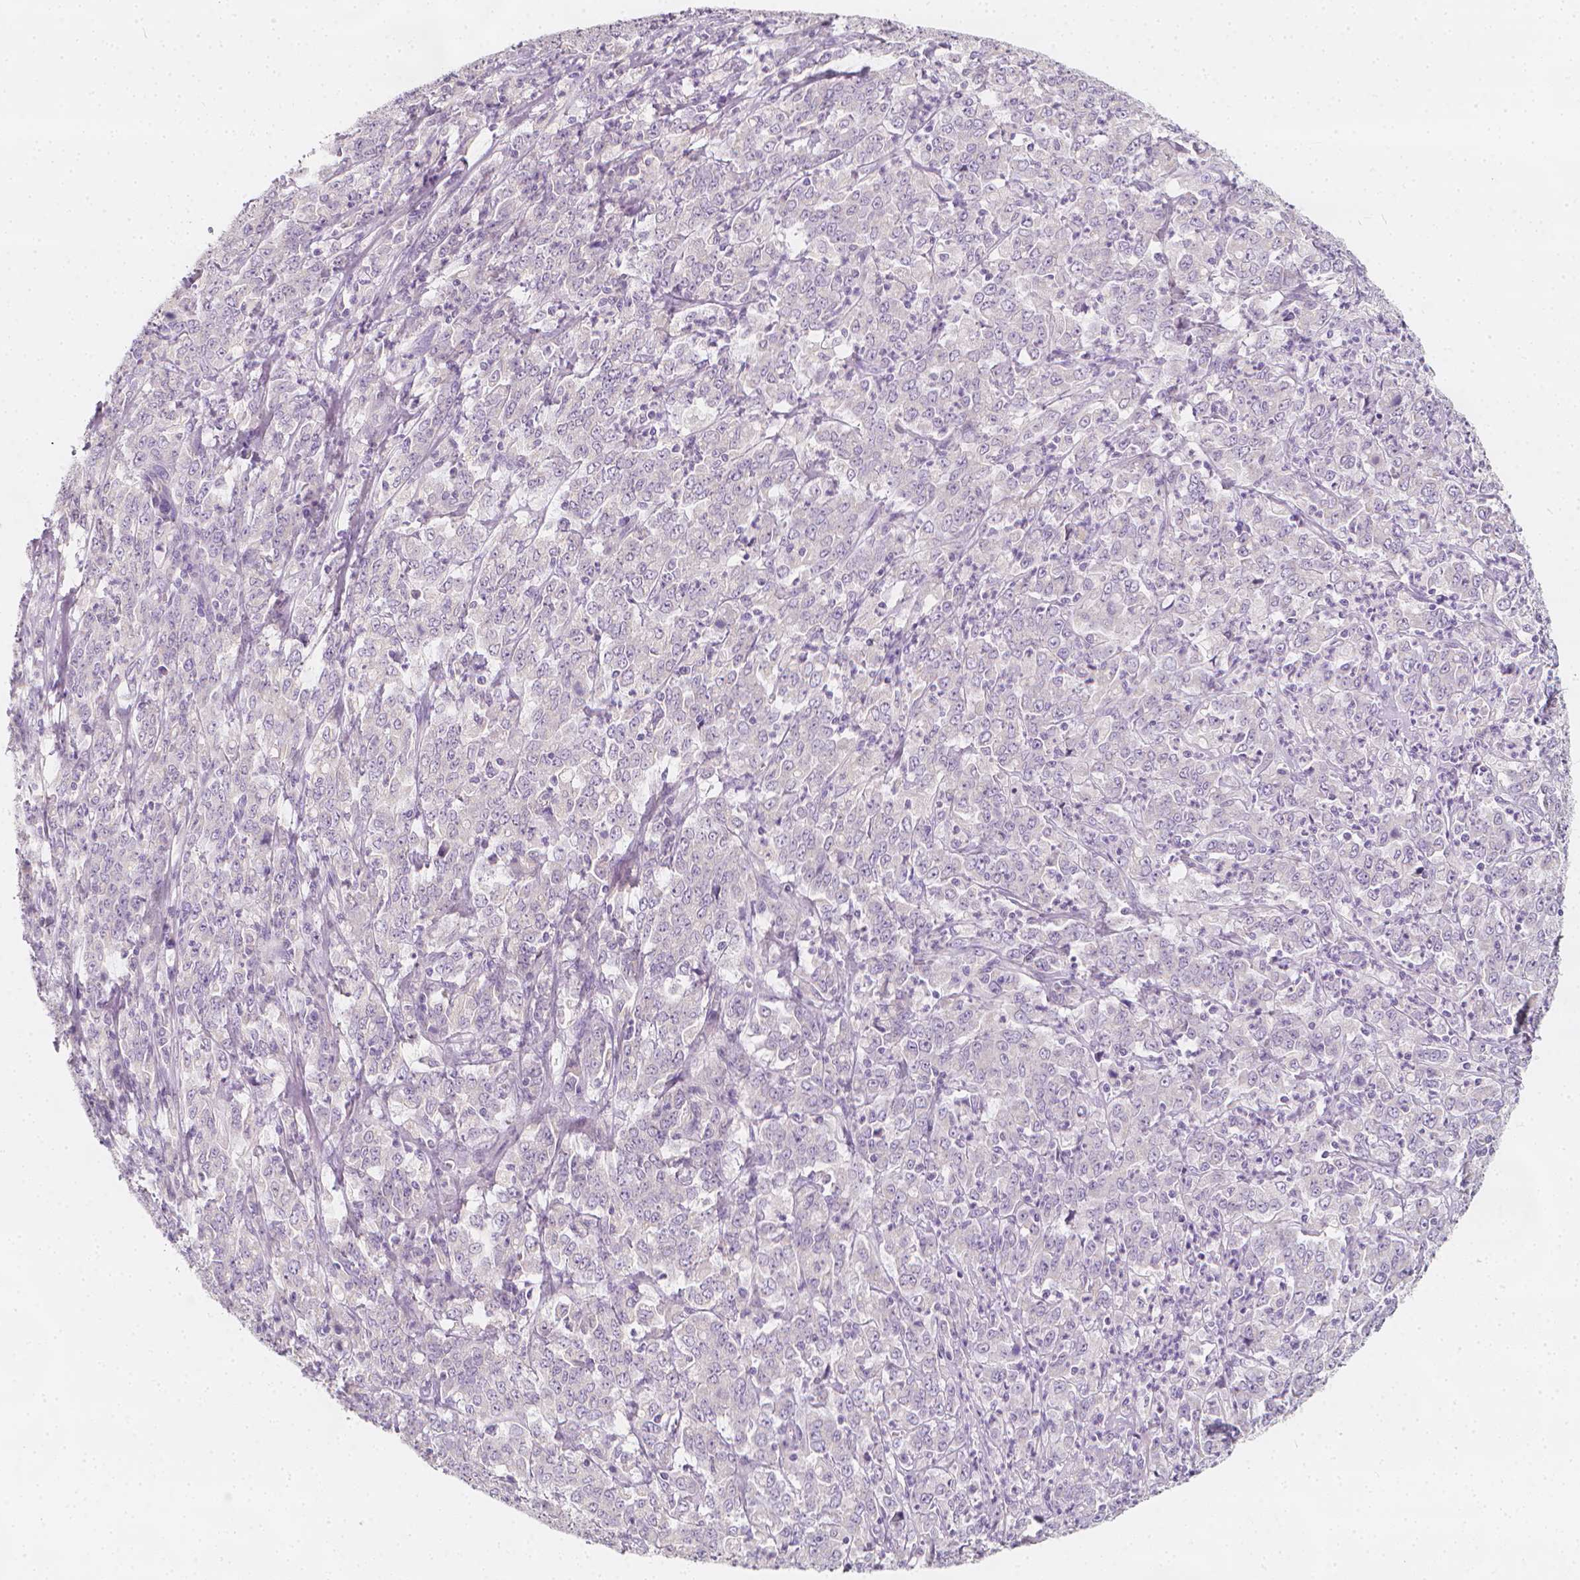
{"staining": {"intensity": "negative", "quantity": "none", "location": "none"}, "tissue": "stomach cancer", "cell_type": "Tumor cells", "image_type": "cancer", "snomed": [{"axis": "morphology", "description": "Adenocarcinoma, NOS"}, {"axis": "topography", "description": "Stomach, lower"}], "caption": "A histopathology image of human stomach cancer is negative for staining in tumor cells. The staining is performed using DAB (3,3'-diaminobenzidine) brown chromogen with nuclei counter-stained in using hematoxylin.", "gene": "RBFOX1", "patient": {"sex": "female", "age": 71}}